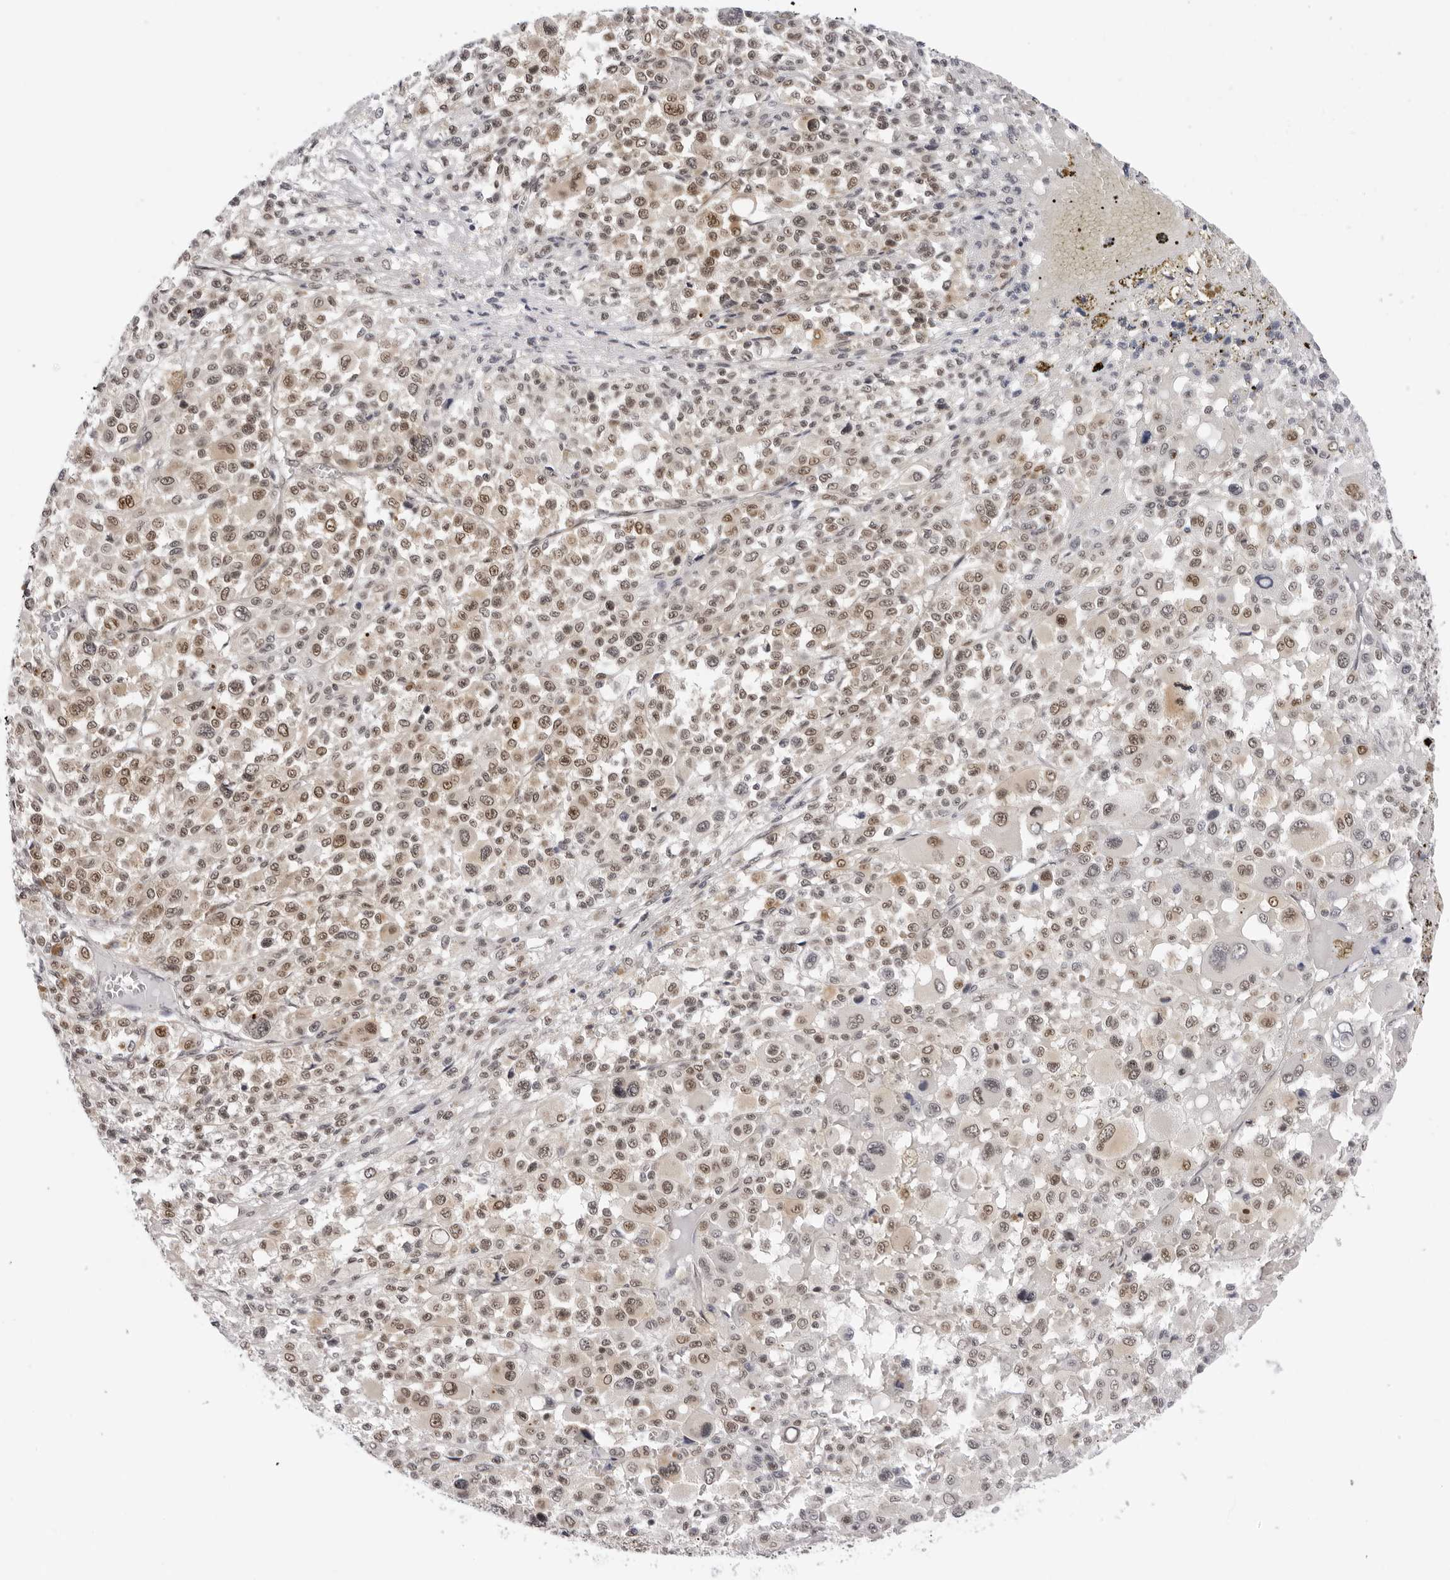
{"staining": {"intensity": "moderate", "quantity": ">75%", "location": "nuclear"}, "tissue": "melanoma", "cell_type": "Tumor cells", "image_type": "cancer", "snomed": [{"axis": "morphology", "description": "Malignant melanoma, Metastatic site"}, {"axis": "topography", "description": "Skin"}], "caption": "Protein positivity by IHC demonstrates moderate nuclear expression in approximately >75% of tumor cells in melanoma.", "gene": "WDR77", "patient": {"sex": "female", "age": 74}}